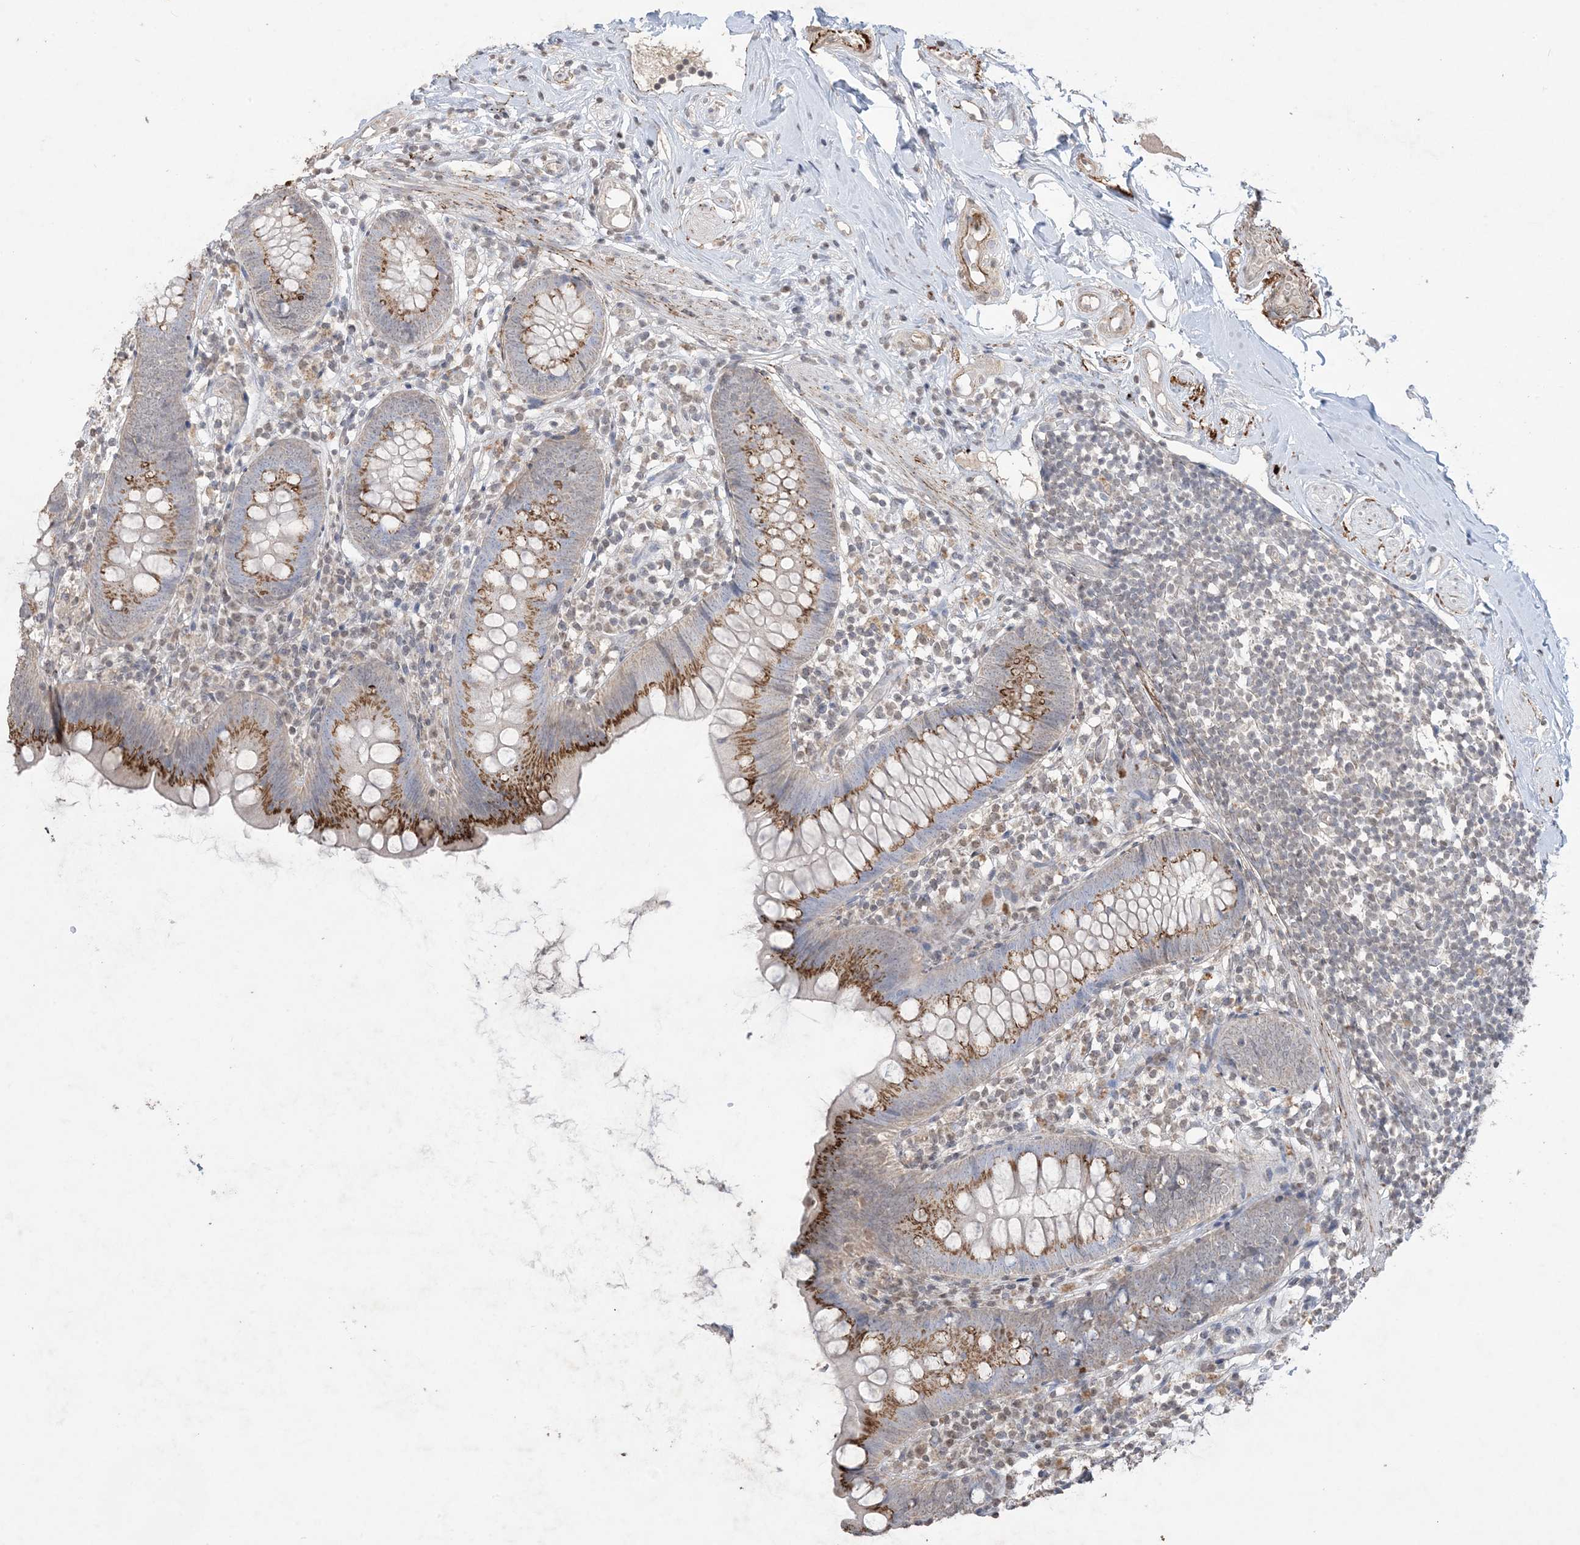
{"staining": {"intensity": "moderate", "quantity": ">75%", "location": "cytoplasmic/membranous"}, "tissue": "appendix", "cell_type": "Glandular cells", "image_type": "normal", "snomed": [{"axis": "morphology", "description": "Normal tissue, NOS"}, {"axis": "topography", "description": "Appendix"}], "caption": "This image shows immunohistochemistry (IHC) staining of benign human appendix, with medium moderate cytoplasmic/membranous staining in approximately >75% of glandular cells.", "gene": "XRN1", "patient": {"sex": "female", "age": 62}}